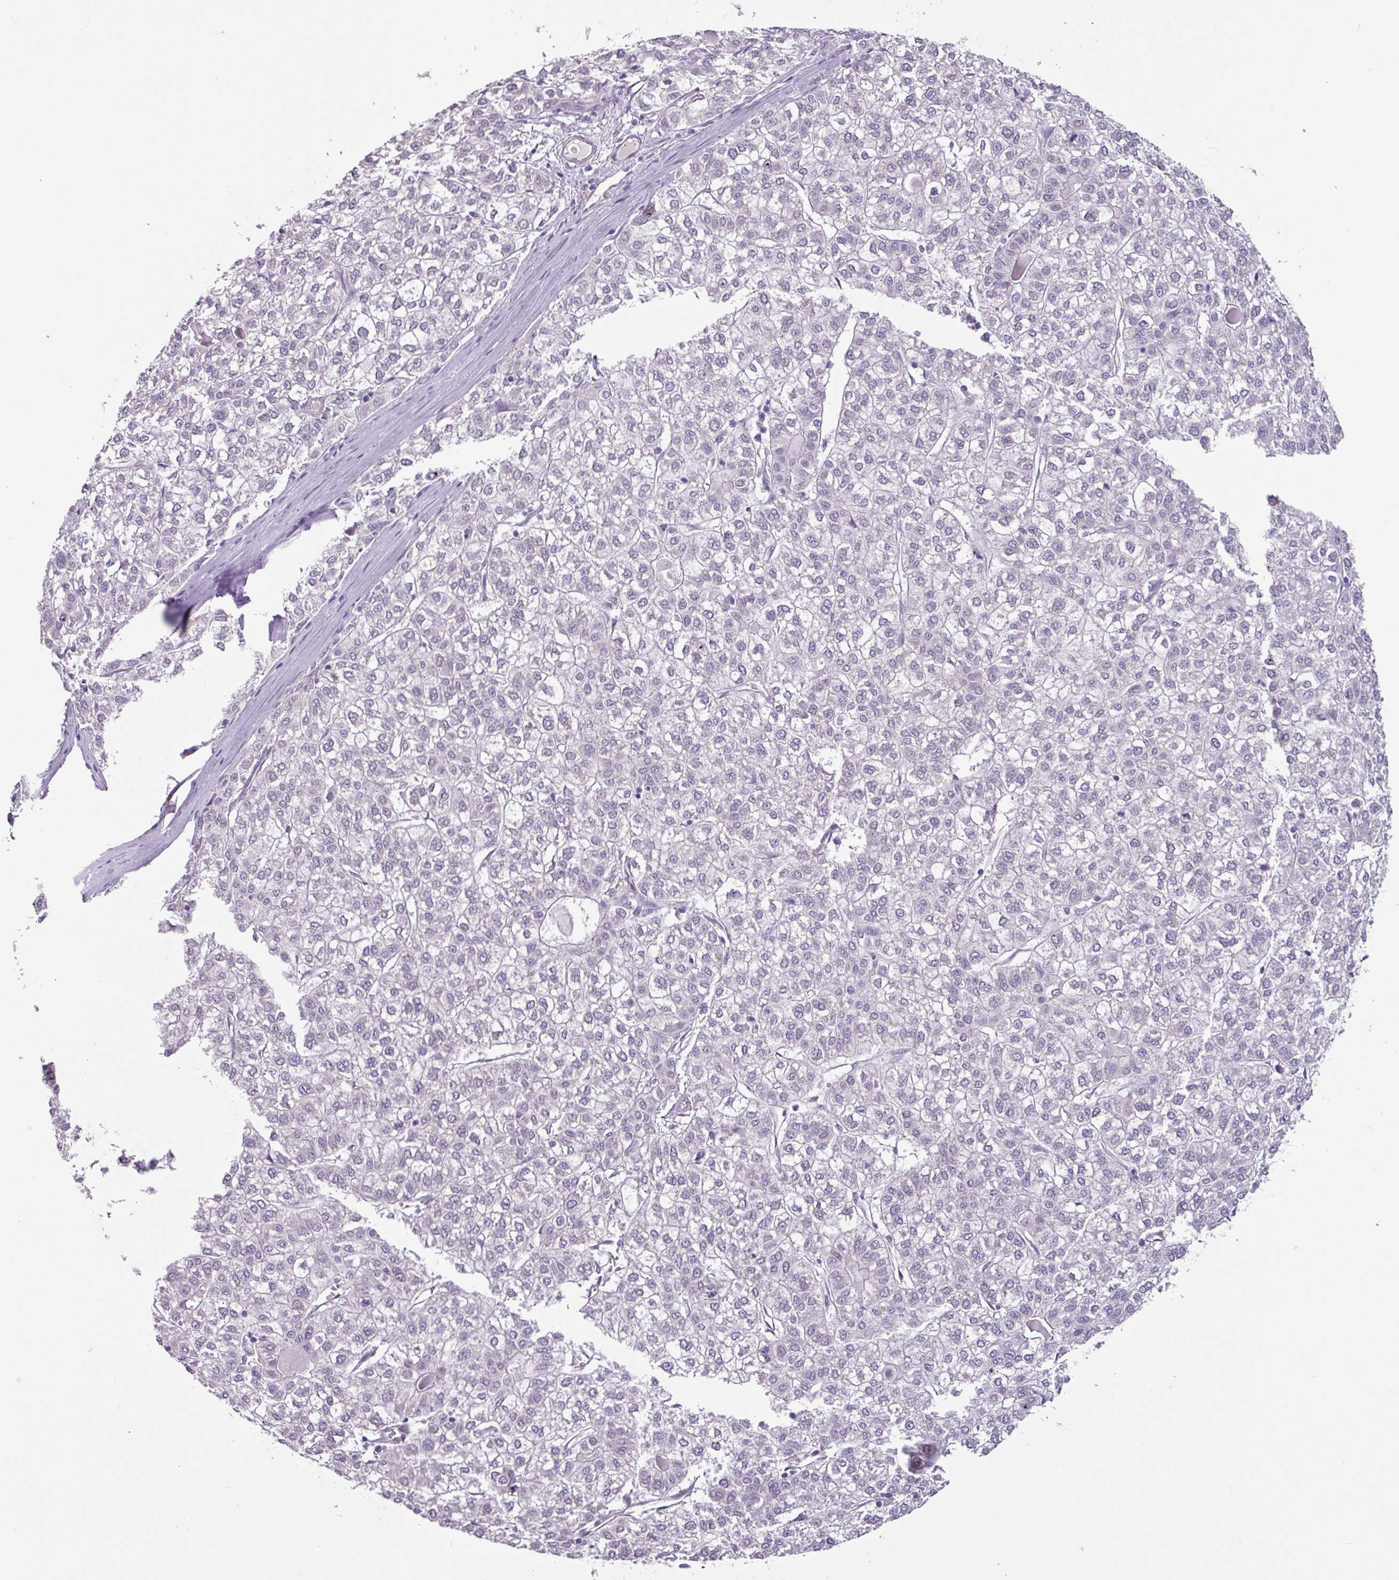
{"staining": {"intensity": "negative", "quantity": "none", "location": "none"}, "tissue": "liver cancer", "cell_type": "Tumor cells", "image_type": "cancer", "snomed": [{"axis": "morphology", "description": "Carcinoma, Hepatocellular, NOS"}, {"axis": "topography", "description": "Liver"}], "caption": "An immunohistochemistry micrograph of liver cancer (hepatocellular carcinoma) is shown. There is no staining in tumor cells of liver cancer (hepatocellular carcinoma).", "gene": "OTX1", "patient": {"sex": "female", "age": 43}}